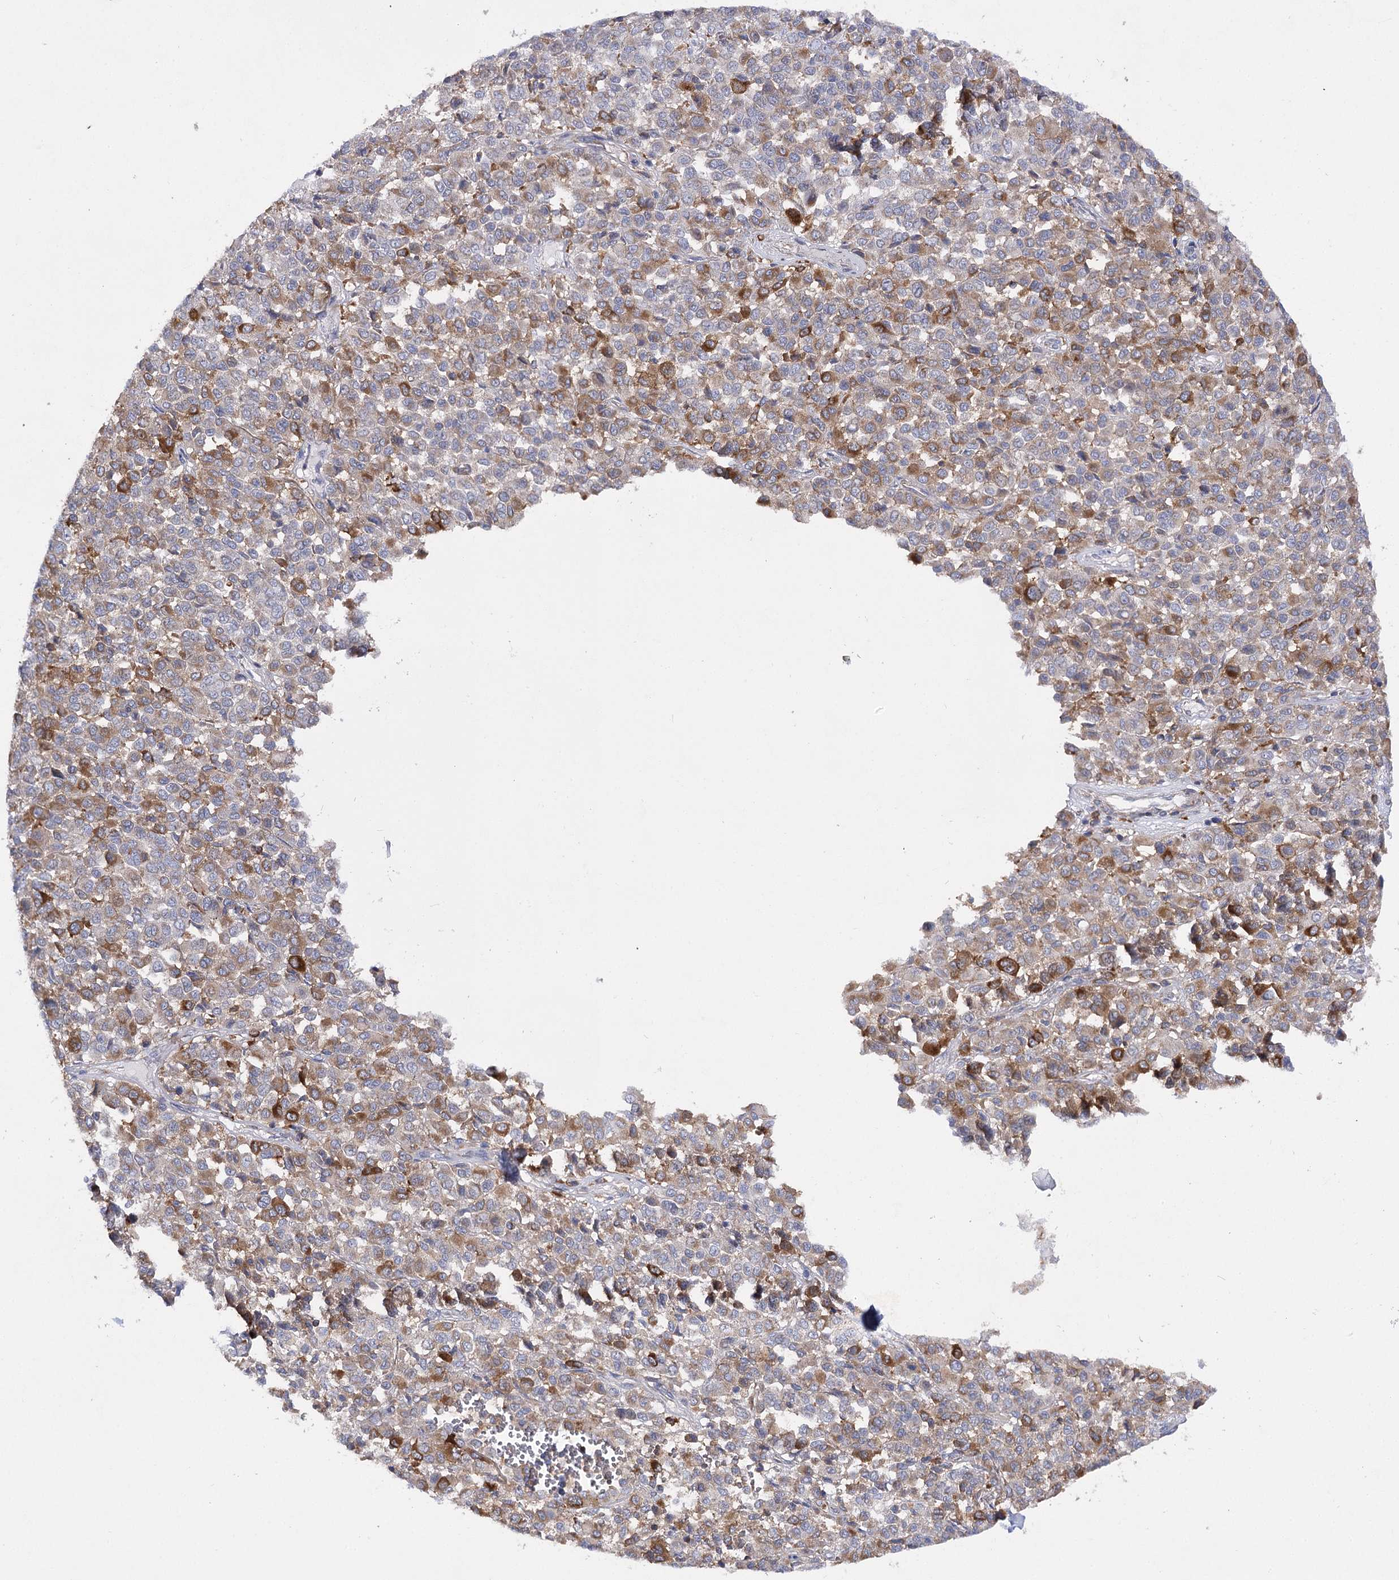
{"staining": {"intensity": "moderate", "quantity": ">75%", "location": "cytoplasmic/membranous"}, "tissue": "melanoma", "cell_type": "Tumor cells", "image_type": "cancer", "snomed": [{"axis": "morphology", "description": "Malignant melanoma, Metastatic site"}, {"axis": "topography", "description": "Pancreas"}], "caption": "Moderate cytoplasmic/membranous expression is appreciated in approximately >75% of tumor cells in malignant melanoma (metastatic site).", "gene": "COX15", "patient": {"sex": "female", "age": 30}}